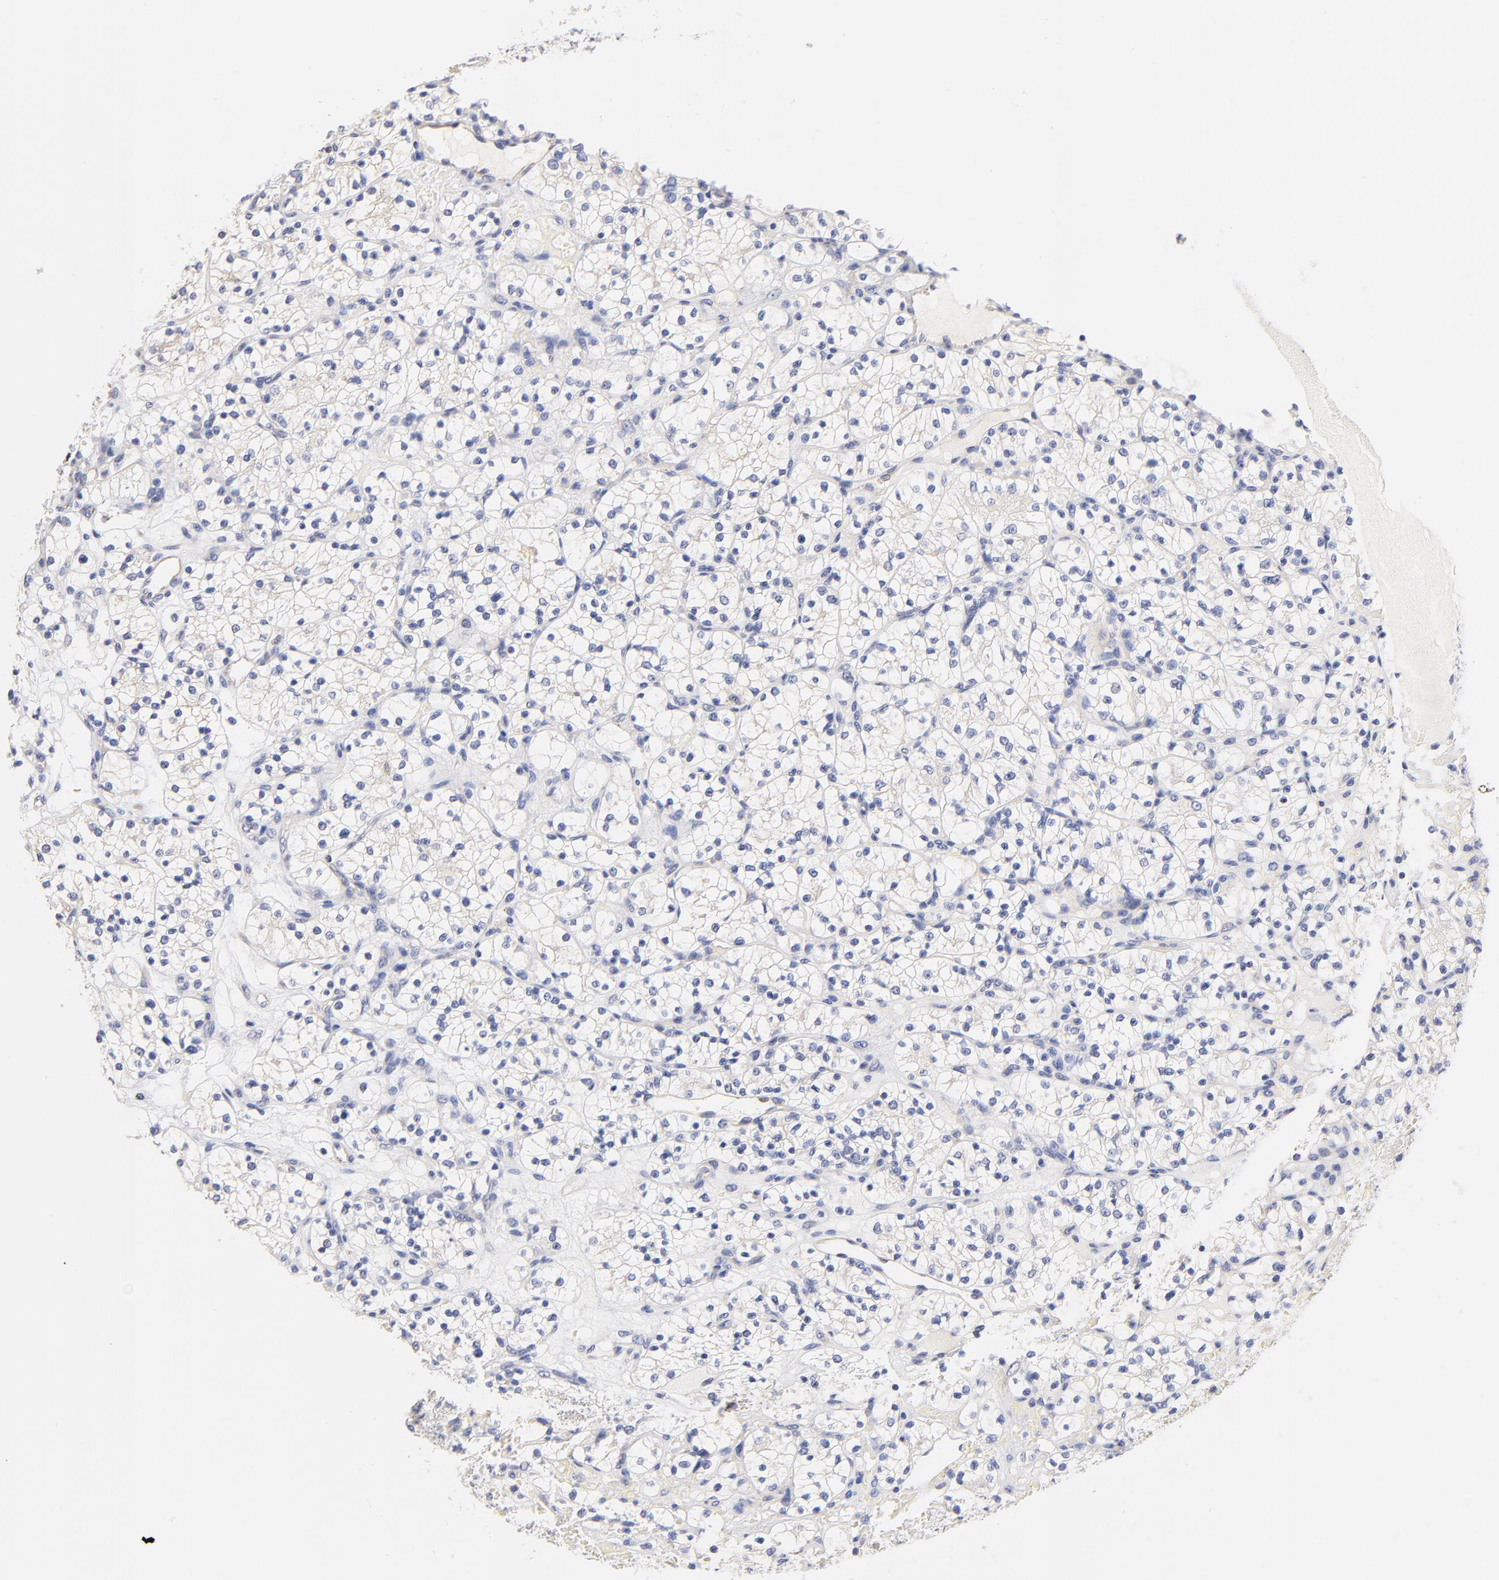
{"staining": {"intensity": "negative", "quantity": "none", "location": "none"}, "tissue": "renal cancer", "cell_type": "Tumor cells", "image_type": "cancer", "snomed": [{"axis": "morphology", "description": "Adenocarcinoma, NOS"}, {"axis": "topography", "description": "Kidney"}], "caption": "Image shows no protein staining in tumor cells of adenocarcinoma (renal) tissue. (DAB IHC visualized using brightfield microscopy, high magnification).", "gene": "HS3ST1", "patient": {"sex": "female", "age": 60}}